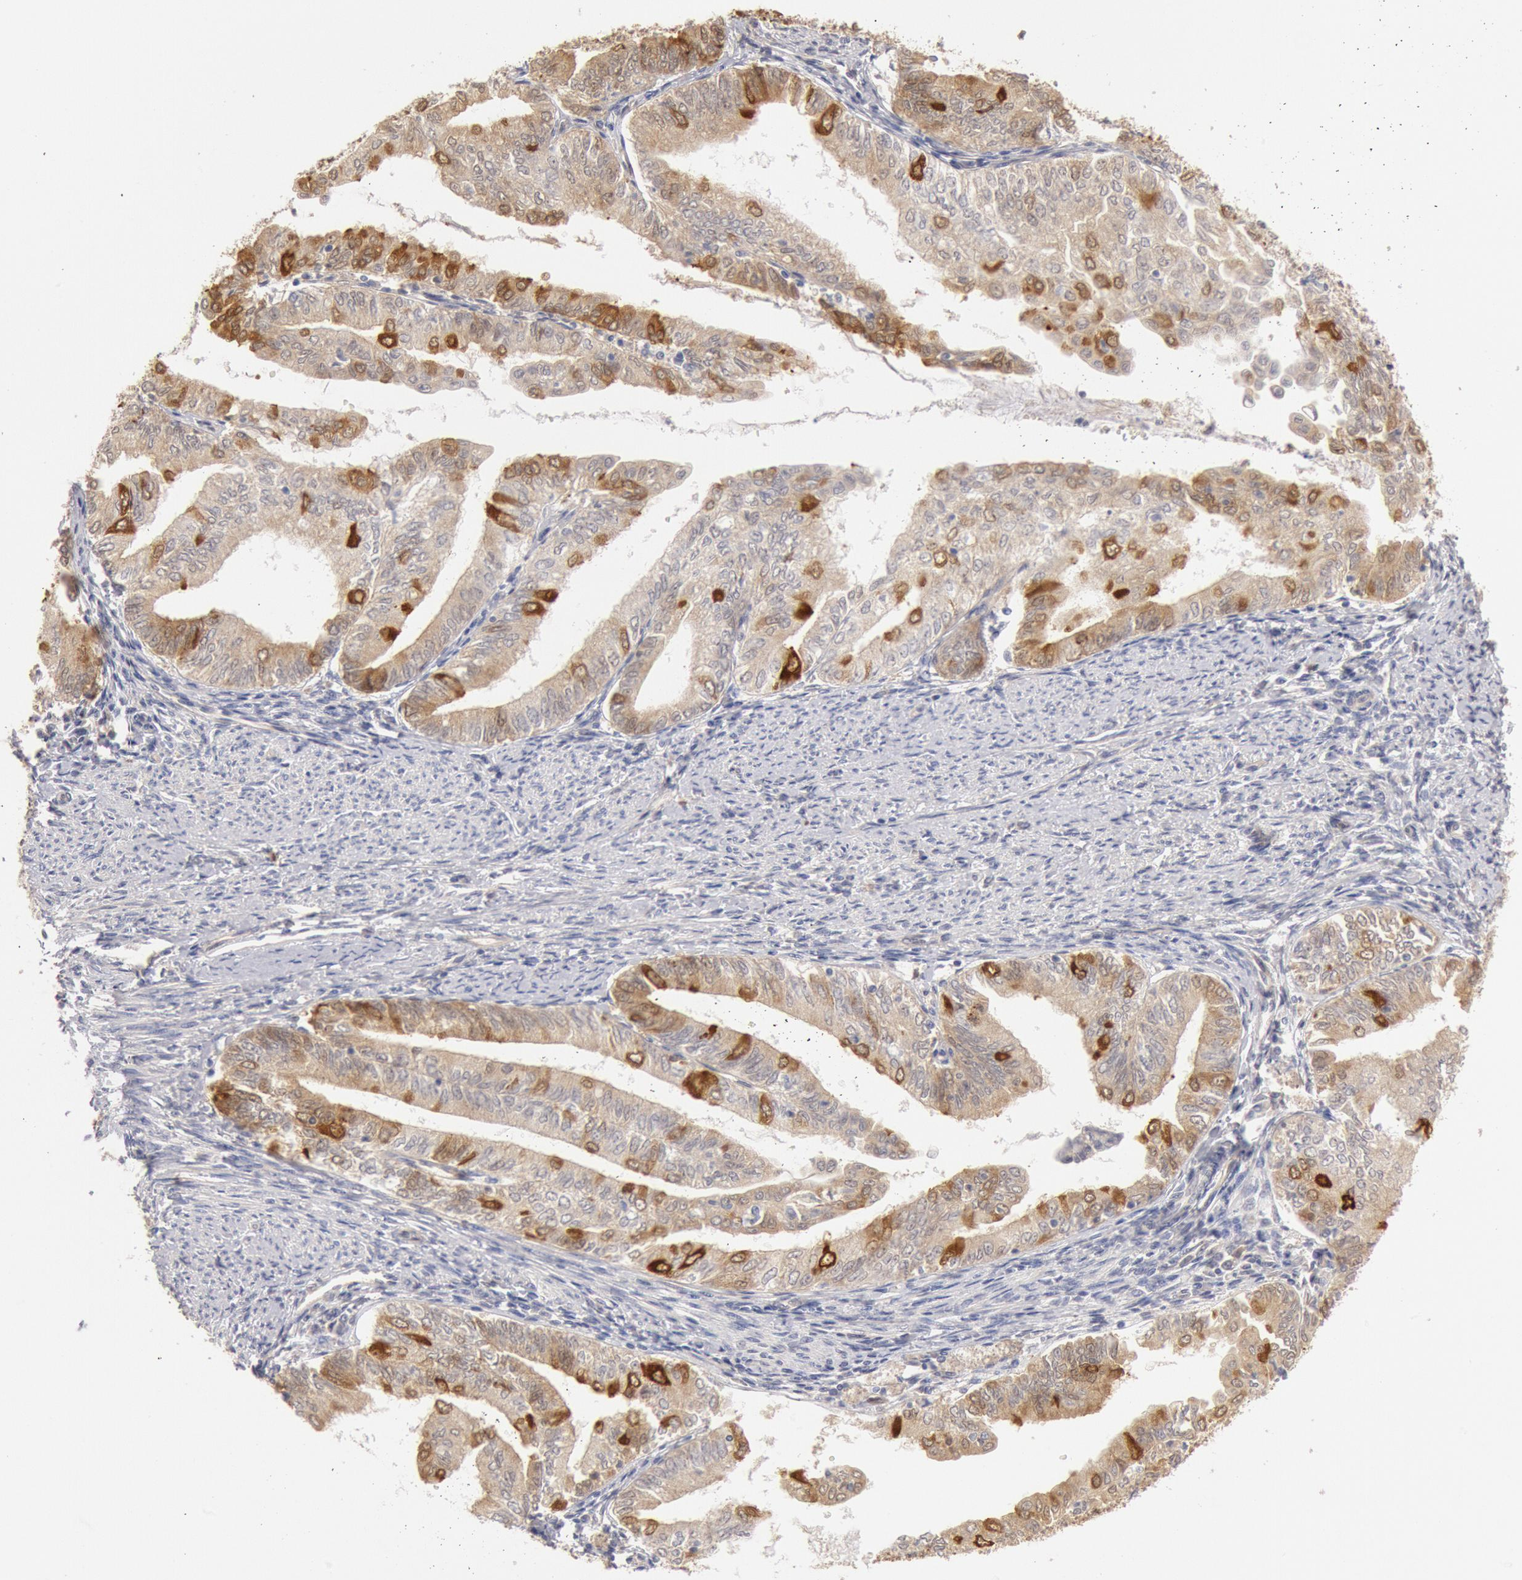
{"staining": {"intensity": "moderate", "quantity": "<25%", "location": "cytoplasmic/membranous"}, "tissue": "endometrial cancer", "cell_type": "Tumor cells", "image_type": "cancer", "snomed": [{"axis": "morphology", "description": "Adenocarcinoma, NOS"}, {"axis": "topography", "description": "Endometrium"}], "caption": "Endometrial adenocarcinoma stained with a brown dye demonstrates moderate cytoplasmic/membranous positive expression in approximately <25% of tumor cells.", "gene": "DNAJA1", "patient": {"sex": "female", "age": 66}}